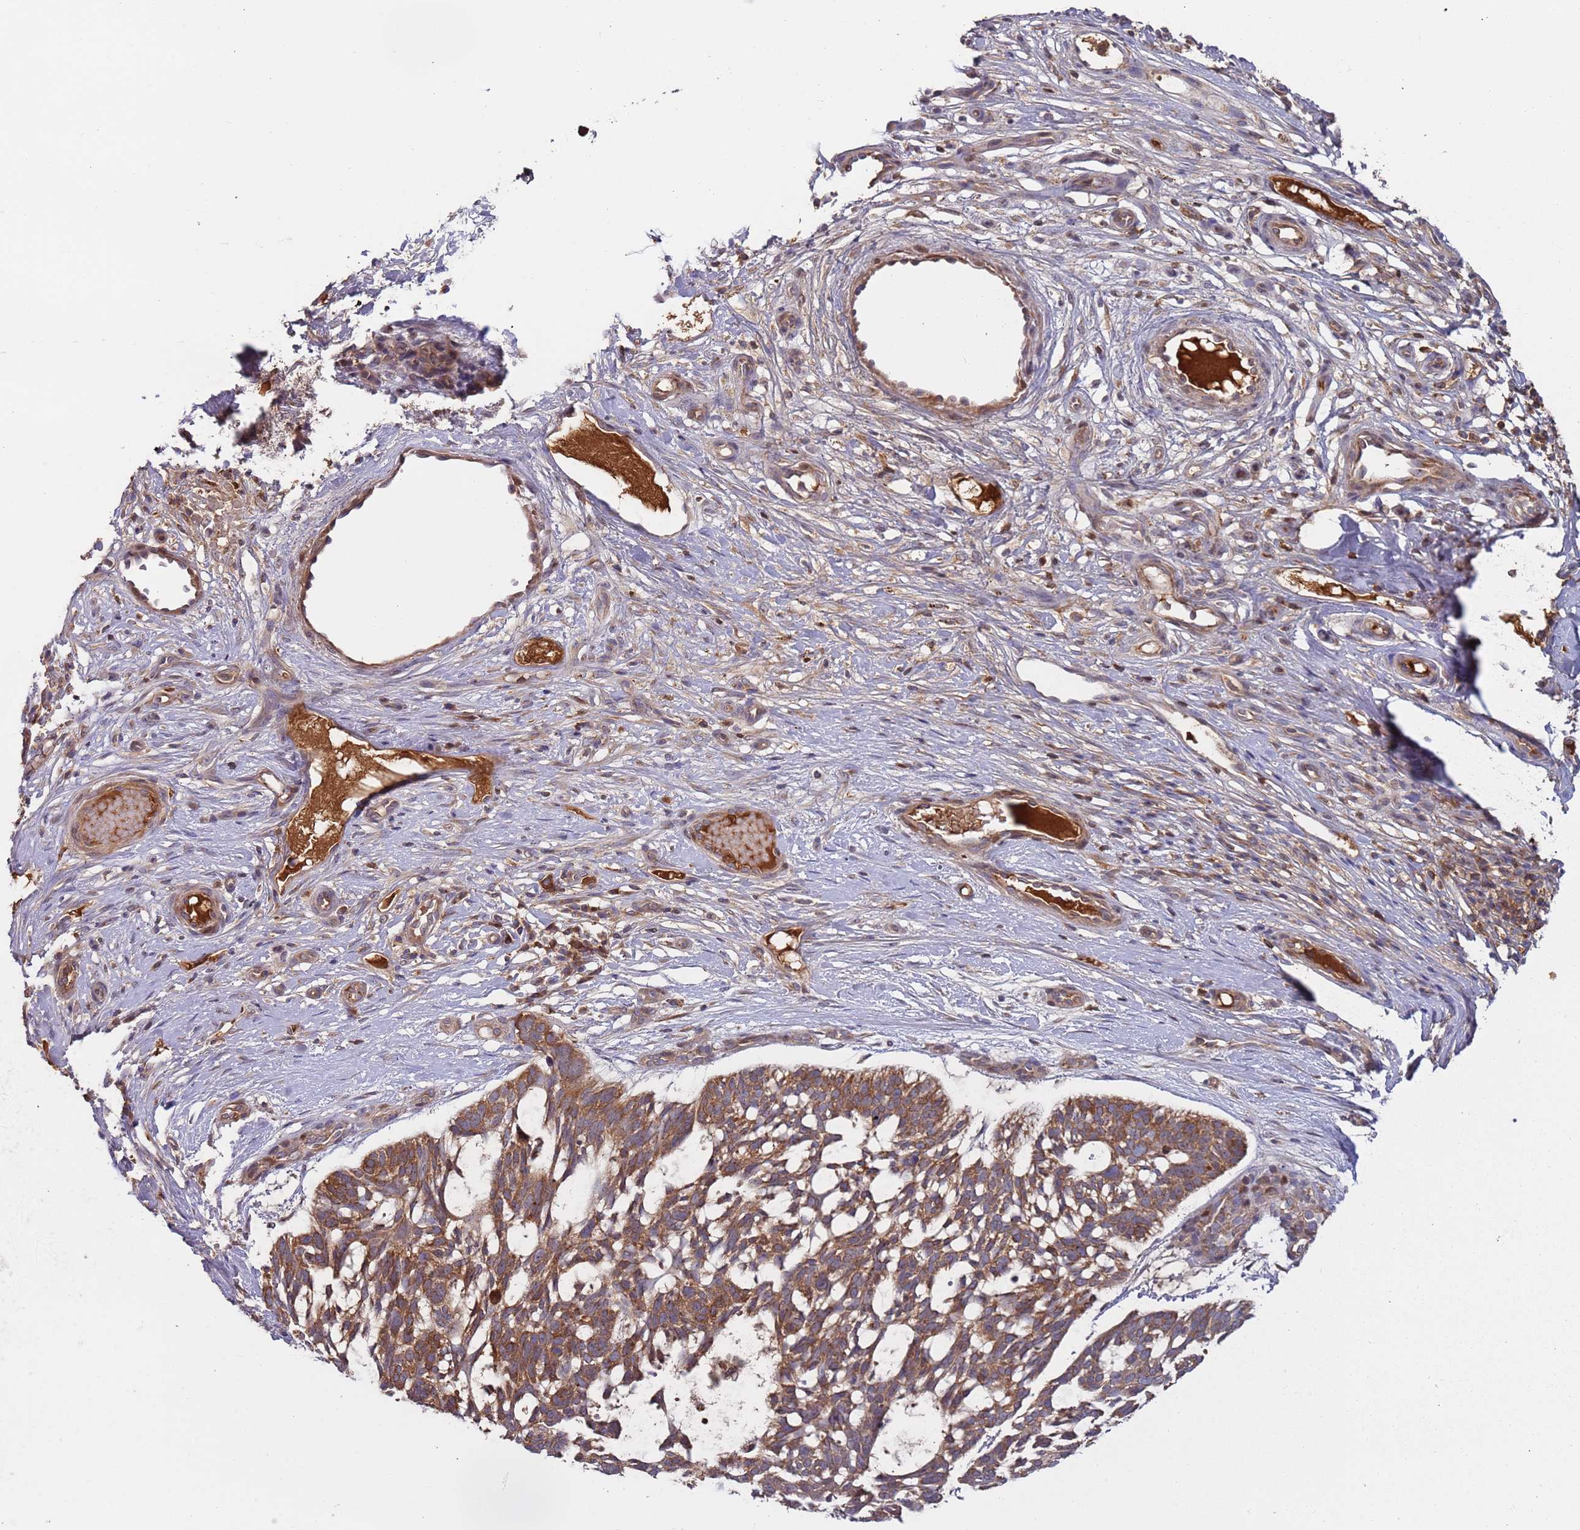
{"staining": {"intensity": "moderate", "quantity": ">75%", "location": "cytoplasmic/membranous"}, "tissue": "skin cancer", "cell_type": "Tumor cells", "image_type": "cancer", "snomed": [{"axis": "morphology", "description": "Basal cell carcinoma"}, {"axis": "topography", "description": "Skin"}], "caption": "Moderate cytoplasmic/membranous protein staining is seen in approximately >75% of tumor cells in skin cancer.", "gene": "OR5A2", "patient": {"sex": "male", "age": 88}}